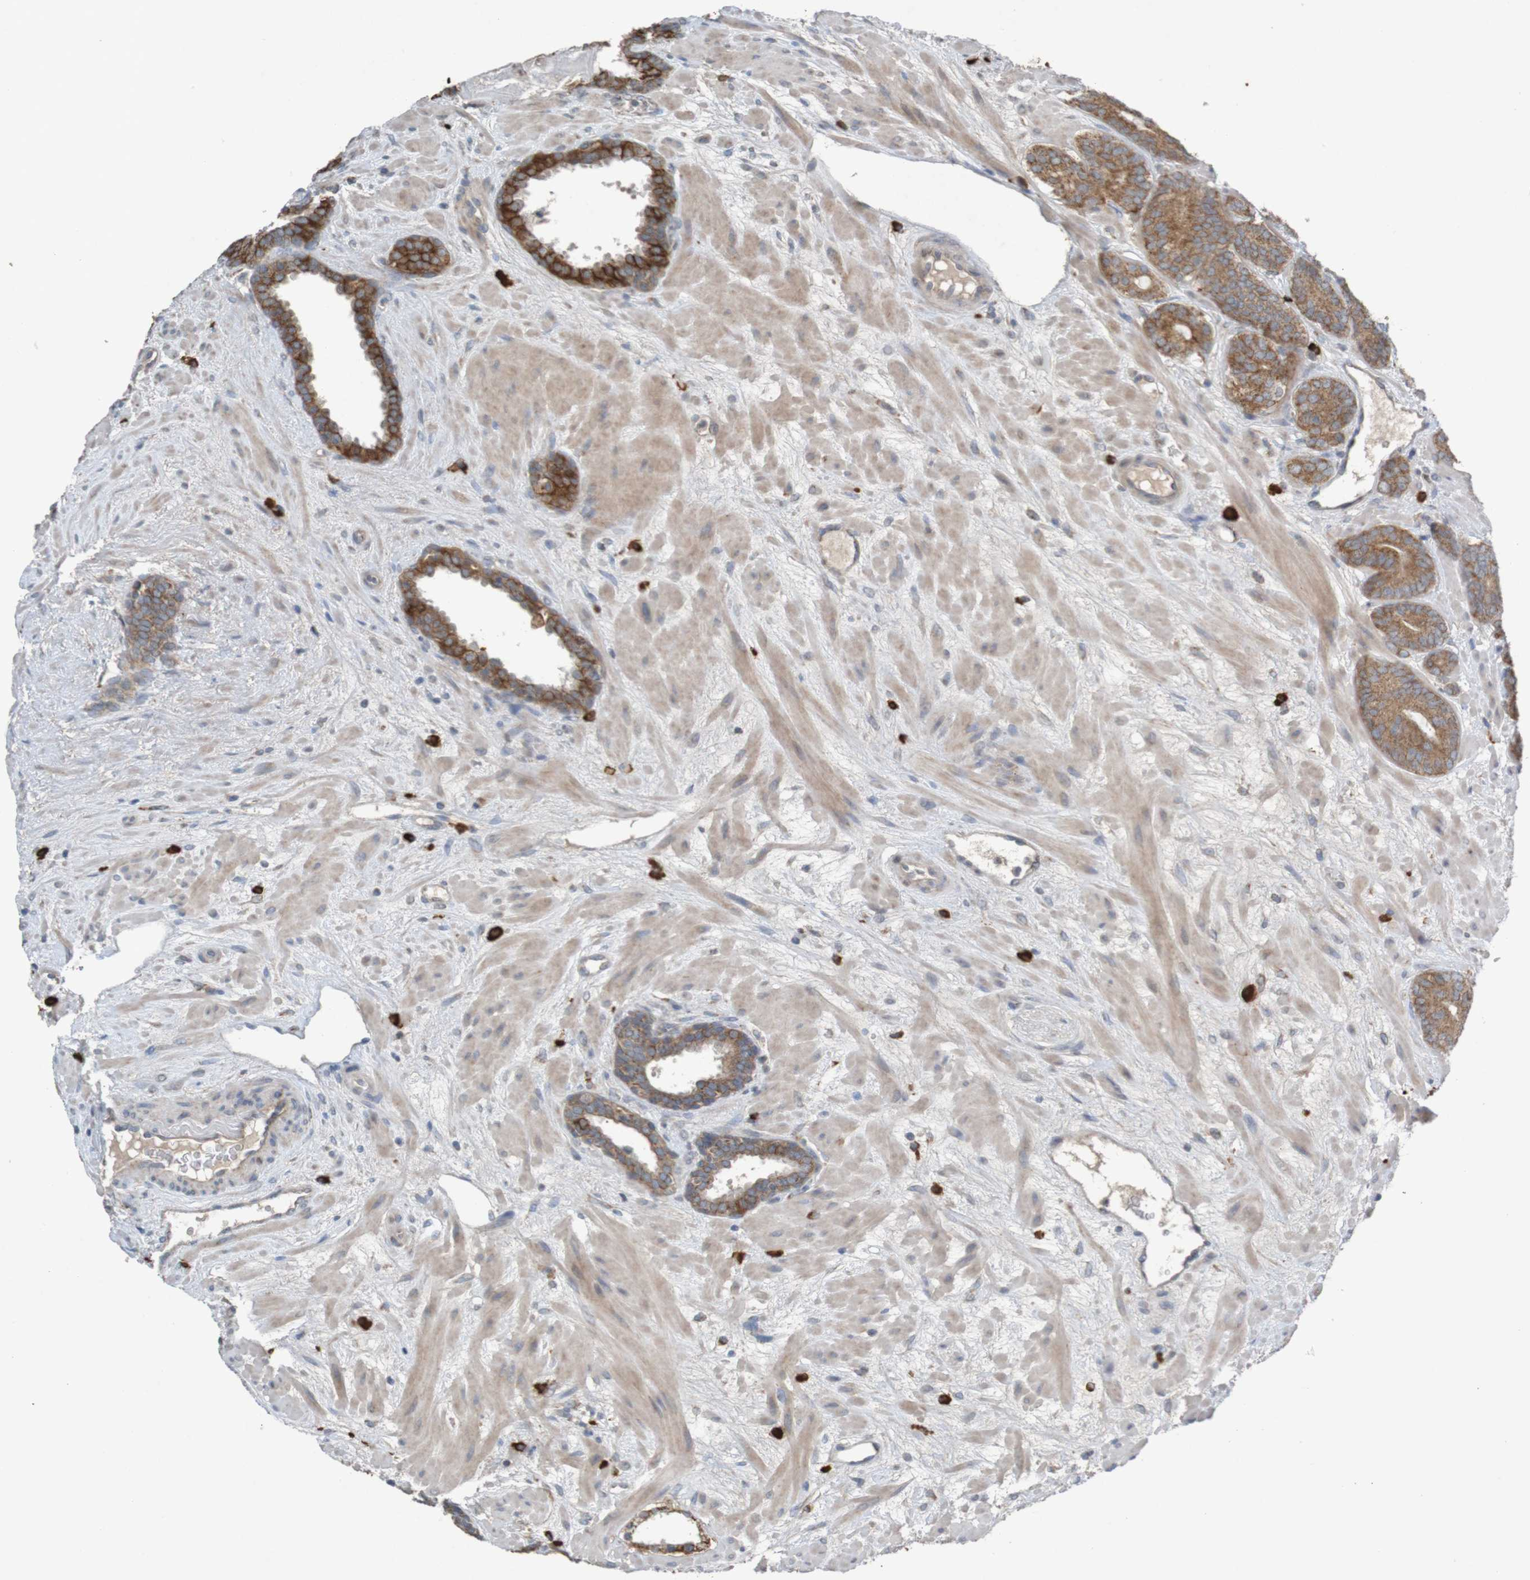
{"staining": {"intensity": "moderate", "quantity": ">75%", "location": "cytoplasmic/membranous"}, "tissue": "prostate cancer", "cell_type": "Tumor cells", "image_type": "cancer", "snomed": [{"axis": "morphology", "description": "Adenocarcinoma, Low grade"}, {"axis": "topography", "description": "Prostate"}], "caption": "There is medium levels of moderate cytoplasmic/membranous positivity in tumor cells of adenocarcinoma (low-grade) (prostate), as demonstrated by immunohistochemical staining (brown color).", "gene": "B3GAT2", "patient": {"sex": "male", "age": 63}}